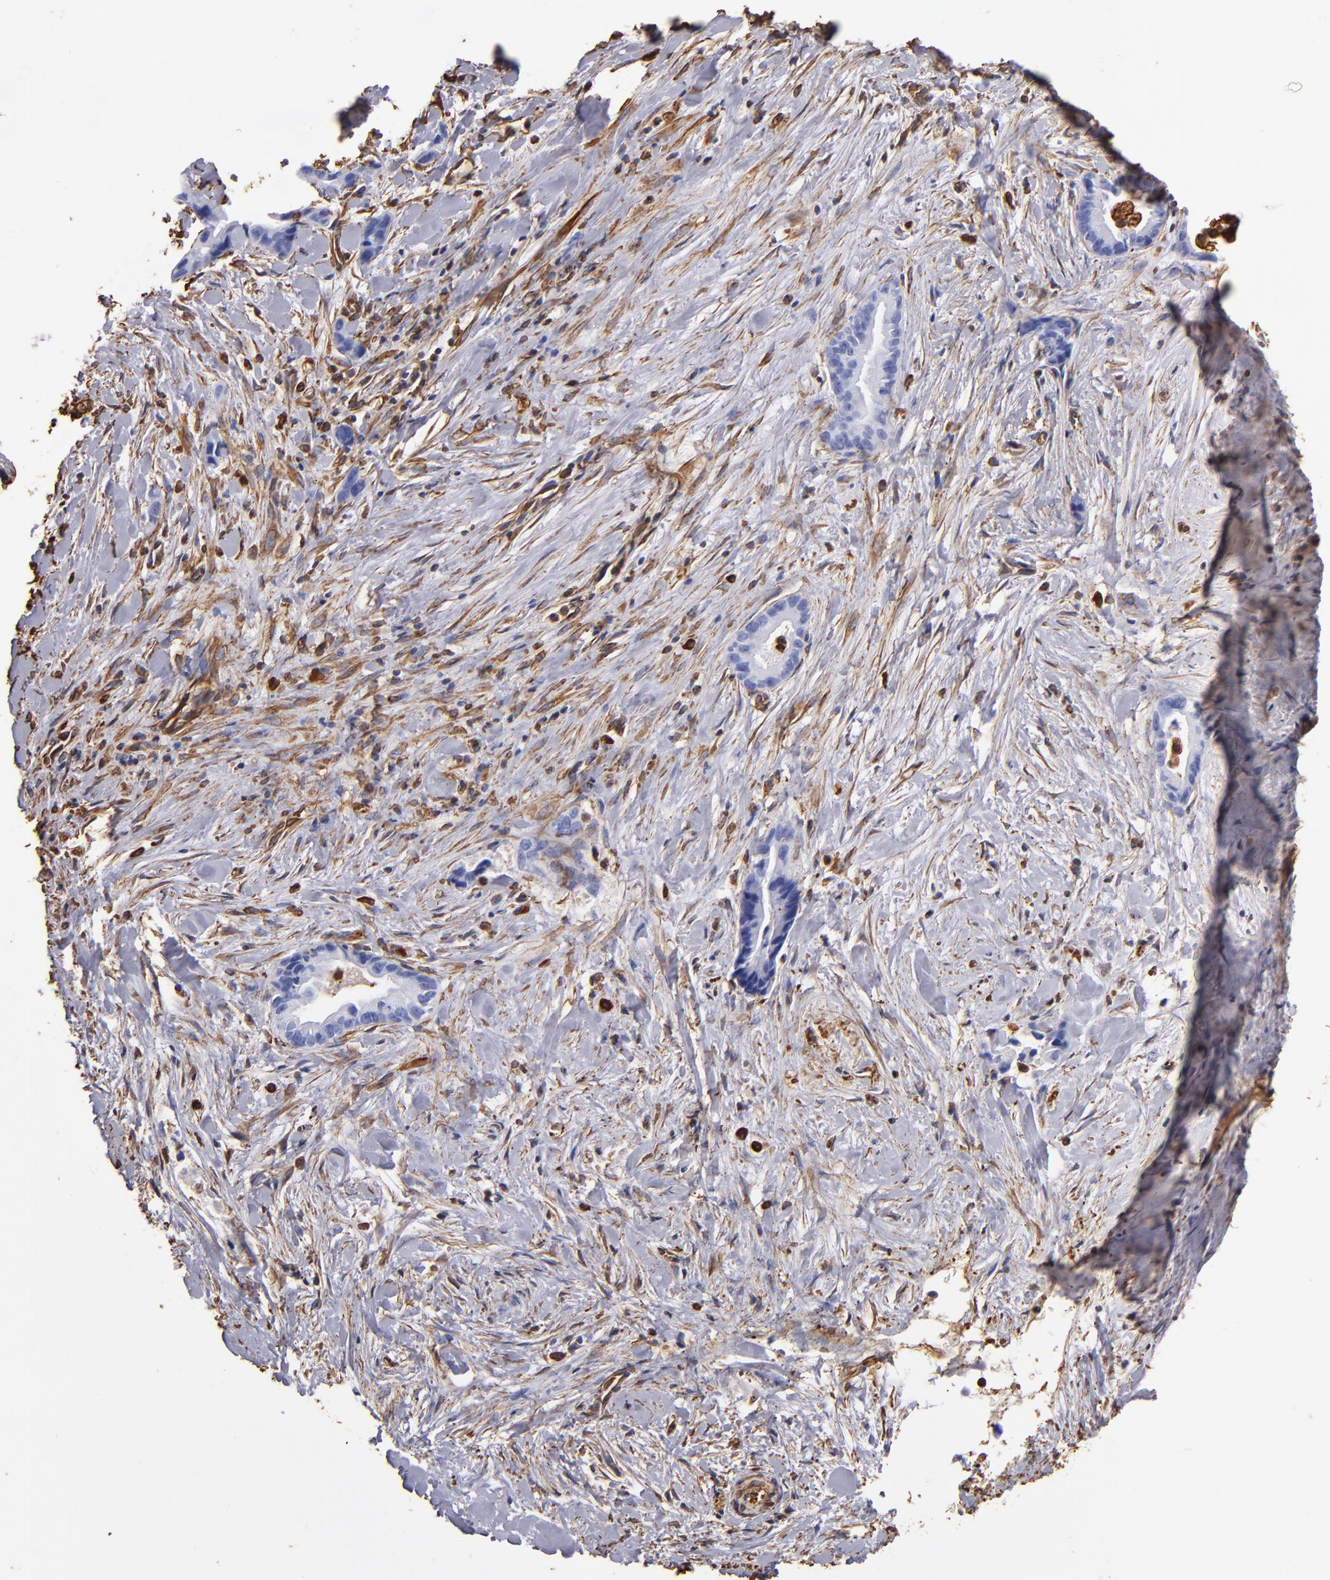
{"staining": {"intensity": "negative", "quantity": "none", "location": "none"}, "tissue": "liver cancer", "cell_type": "Tumor cells", "image_type": "cancer", "snomed": [{"axis": "morphology", "description": "Cholangiocarcinoma"}, {"axis": "topography", "description": "Liver"}], "caption": "IHC histopathology image of neoplastic tissue: liver cancer (cholangiocarcinoma) stained with DAB exhibits no significant protein positivity in tumor cells.", "gene": "VIM", "patient": {"sex": "female", "age": 55}}